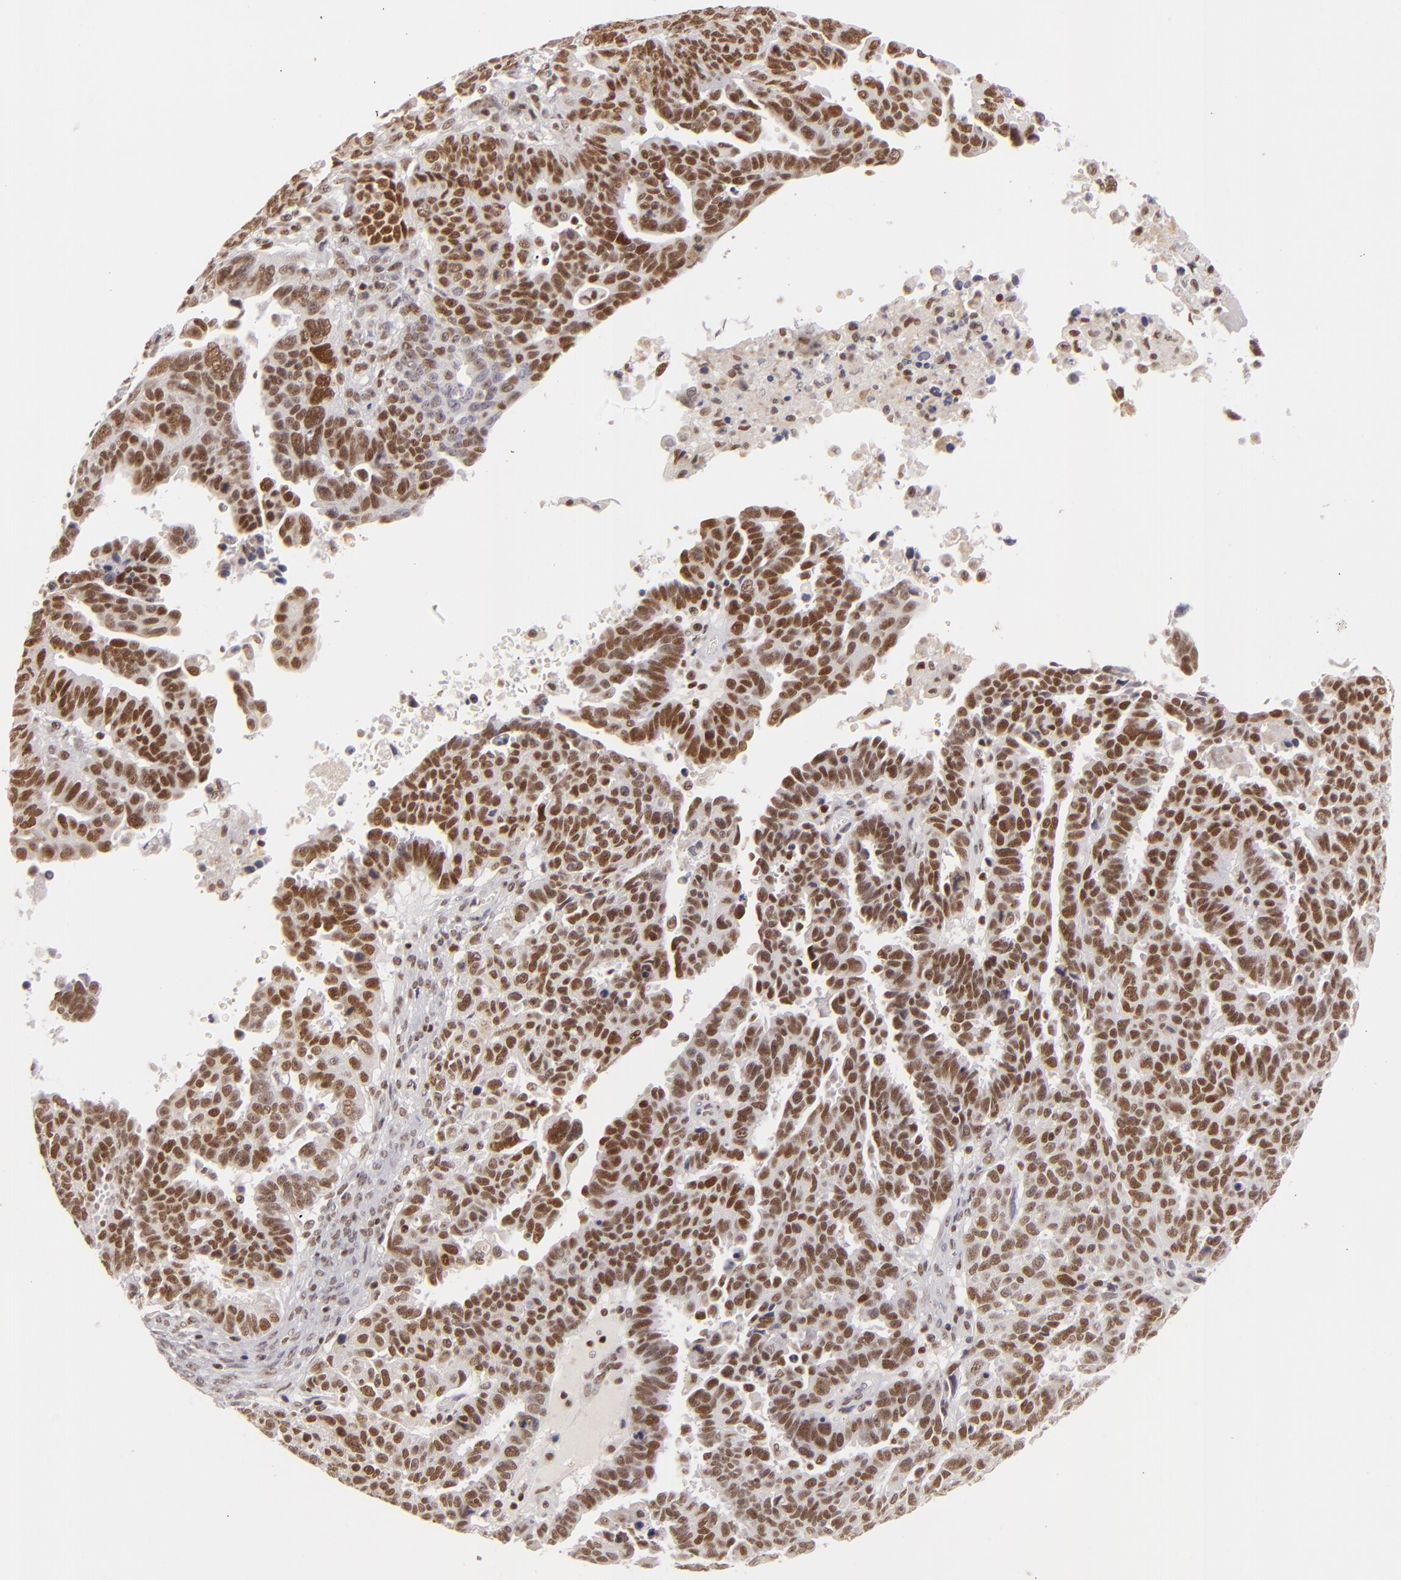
{"staining": {"intensity": "strong", "quantity": ">75%", "location": "nuclear"}, "tissue": "ovarian cancer", "cell_type": "Tumor cells", "image_type": "cancer", "snomed": [{"axis": "morphology", "description": "Carcinoma, endometroid"}, {"axis": "morphology", "description": "Cystadenocarcinoma, serous, NOS"}, {"axis": "topography", "description": "Ovary"}], "caption": "Immunohistochemical staining of ovarian cancer (serous cystadenocarcinoma) reveals strong nuclear protein staining in approximately >75% of tumor cells.", "gene": "DAXX", "patient": {"sex": "female", "age": 45}}